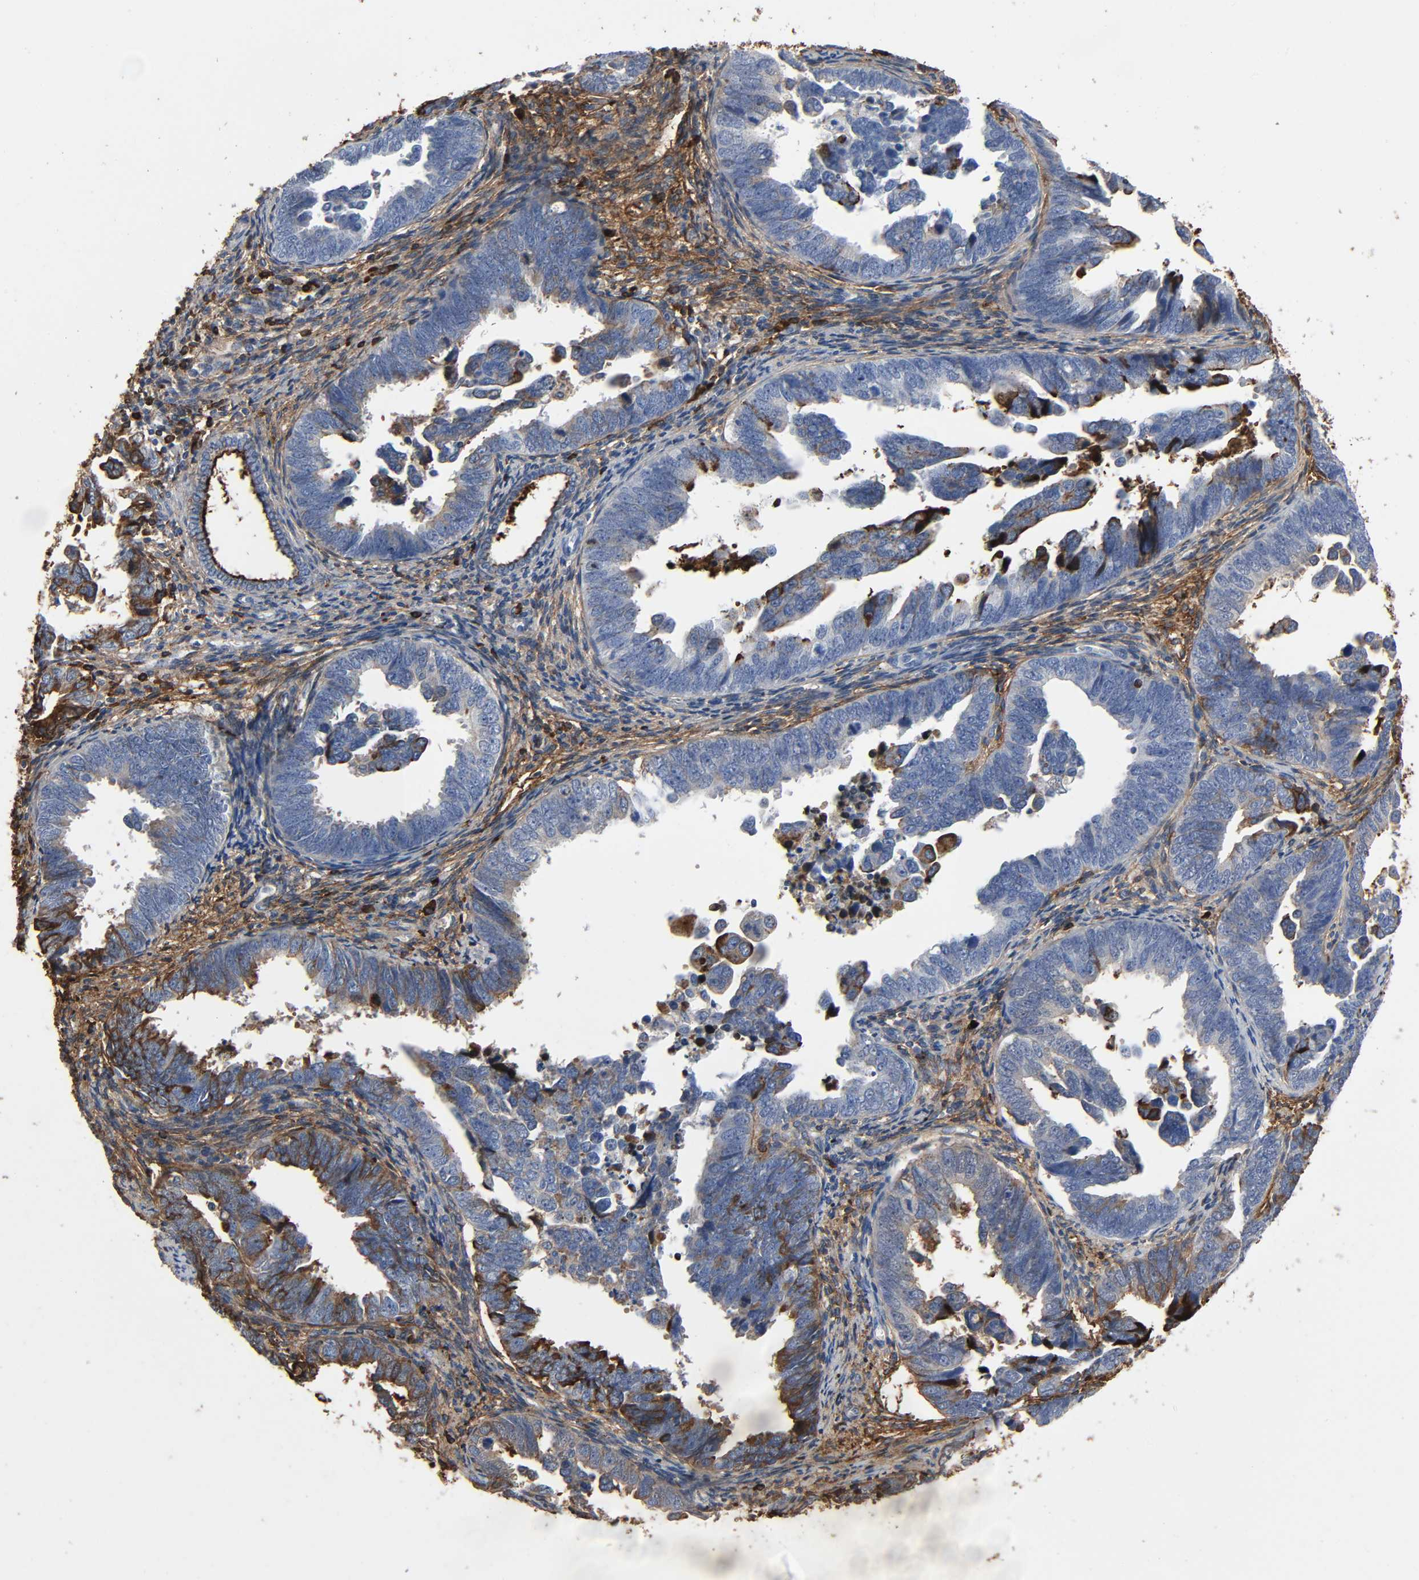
{"staining": {"intensity": "weak", "quantity": "25%-75%", "location": "cytoplasmic/membranous"}, "tissue": "endometrial cancer", "cell_type": "Tumor cells", "image_type": "cancer", "snomed": [{"axis": "morphology", "description": "Adenocarcinoma, NOS"}, {"axis": "topography", "description": "Endometrium"}], "caption": "Protein expression analysis of adenocarcinoma (endometrial) shows weak cytoplasmic/membranous staining in about 25%-75% of tumor cells.", "gene": "C3", "patient": {"sex": "female", "age": 75}}